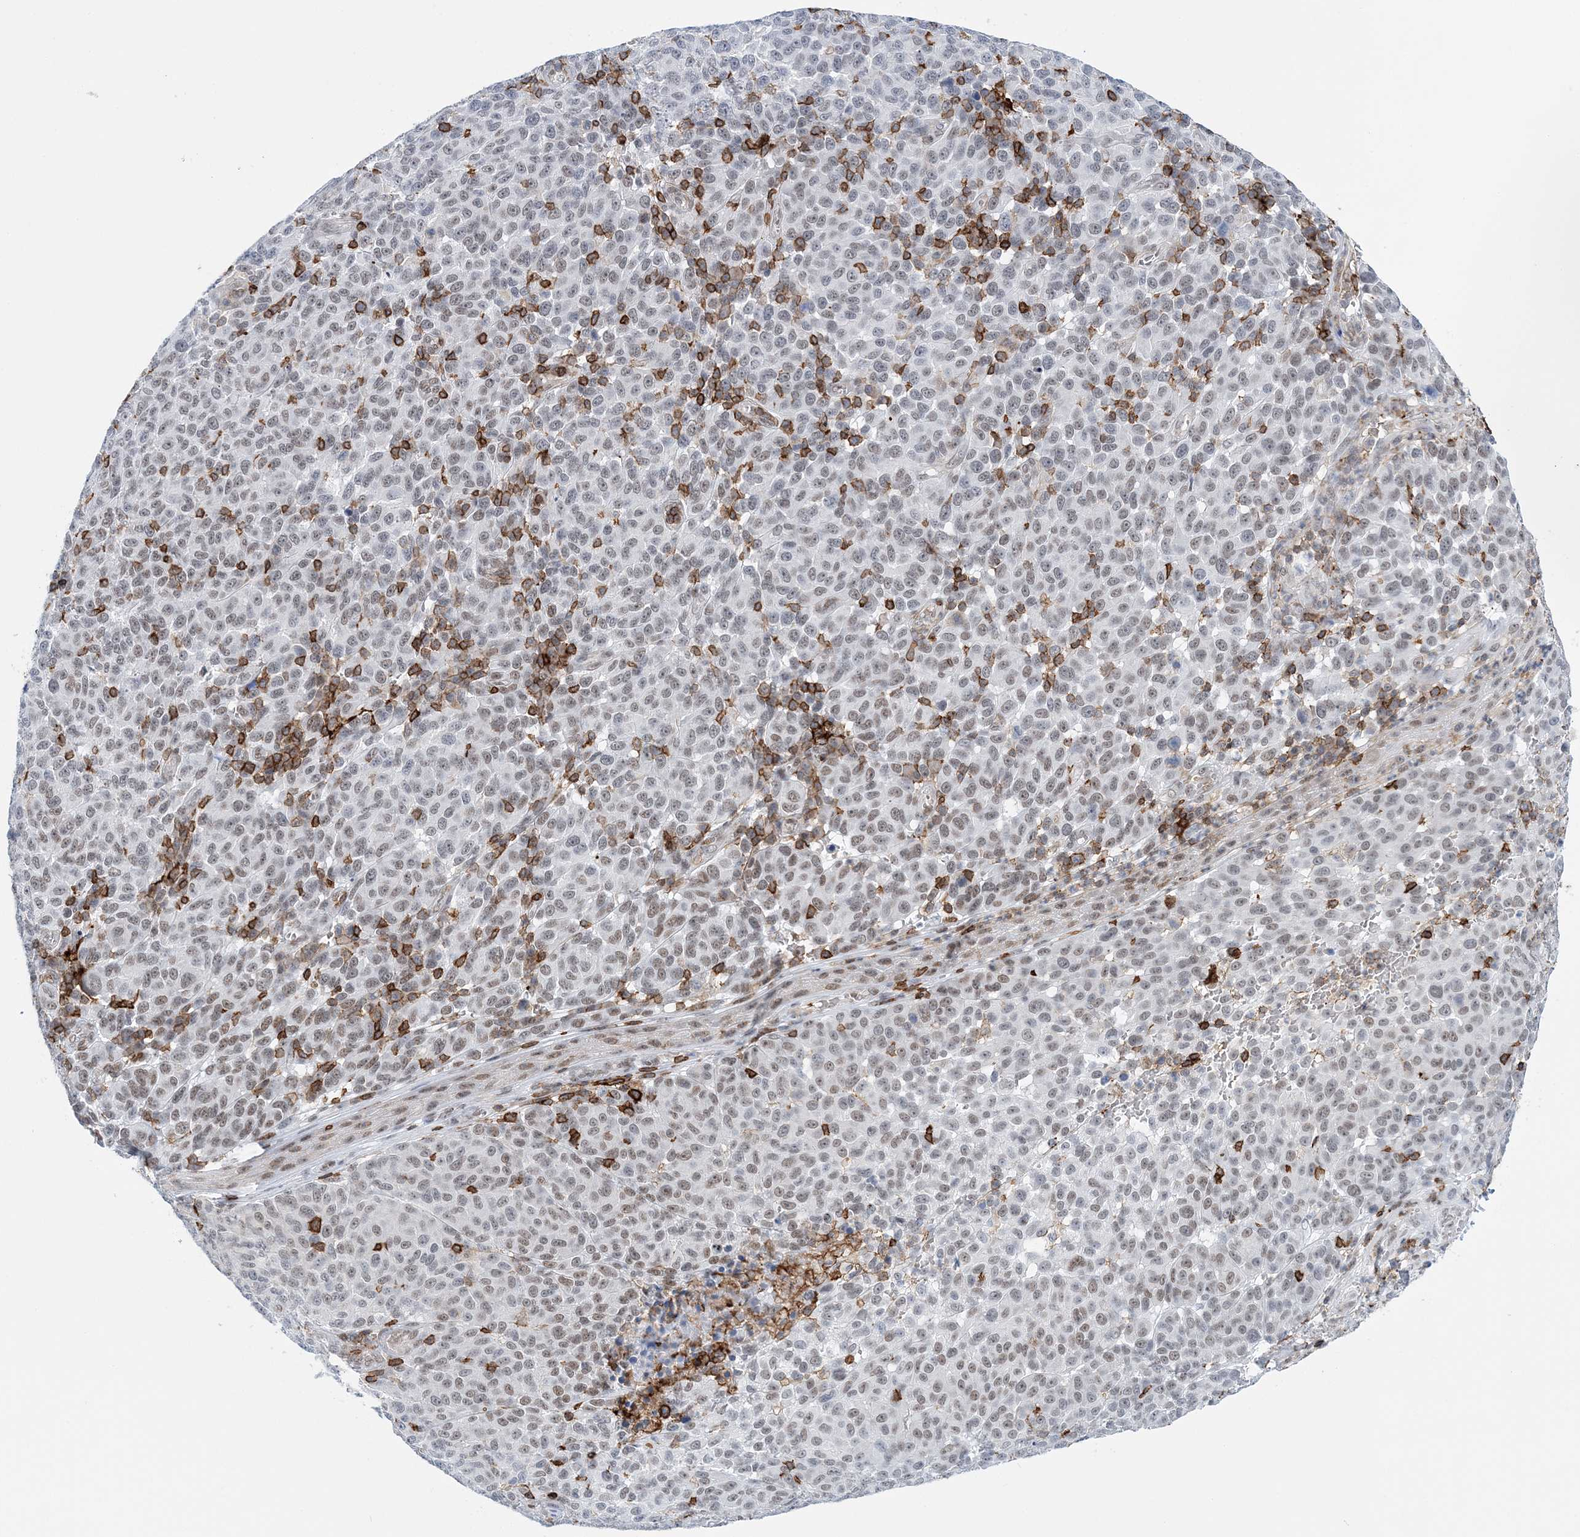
{"staining": {"intensity": "weak", "quantity": "25%-75%", "location": "nuclear"}, "tissue": "melanoma", "cell_type": "Tumor cells", "image_type": "cancer", "snomed": [{"axis": "morphology", "description": "Malignant melanoma, NOS"}, {"axis": "topography", "description": "Skin"}], "caption": "This micrograph displays malignant melanoma stained with IHC to label a protein in brown. The nuclear of tumor cells show weak positivity for the protein. Nuclei are counter-stained blue.", "gene": "PRMT9", "patient": {"sex": "male", "age": 49}}